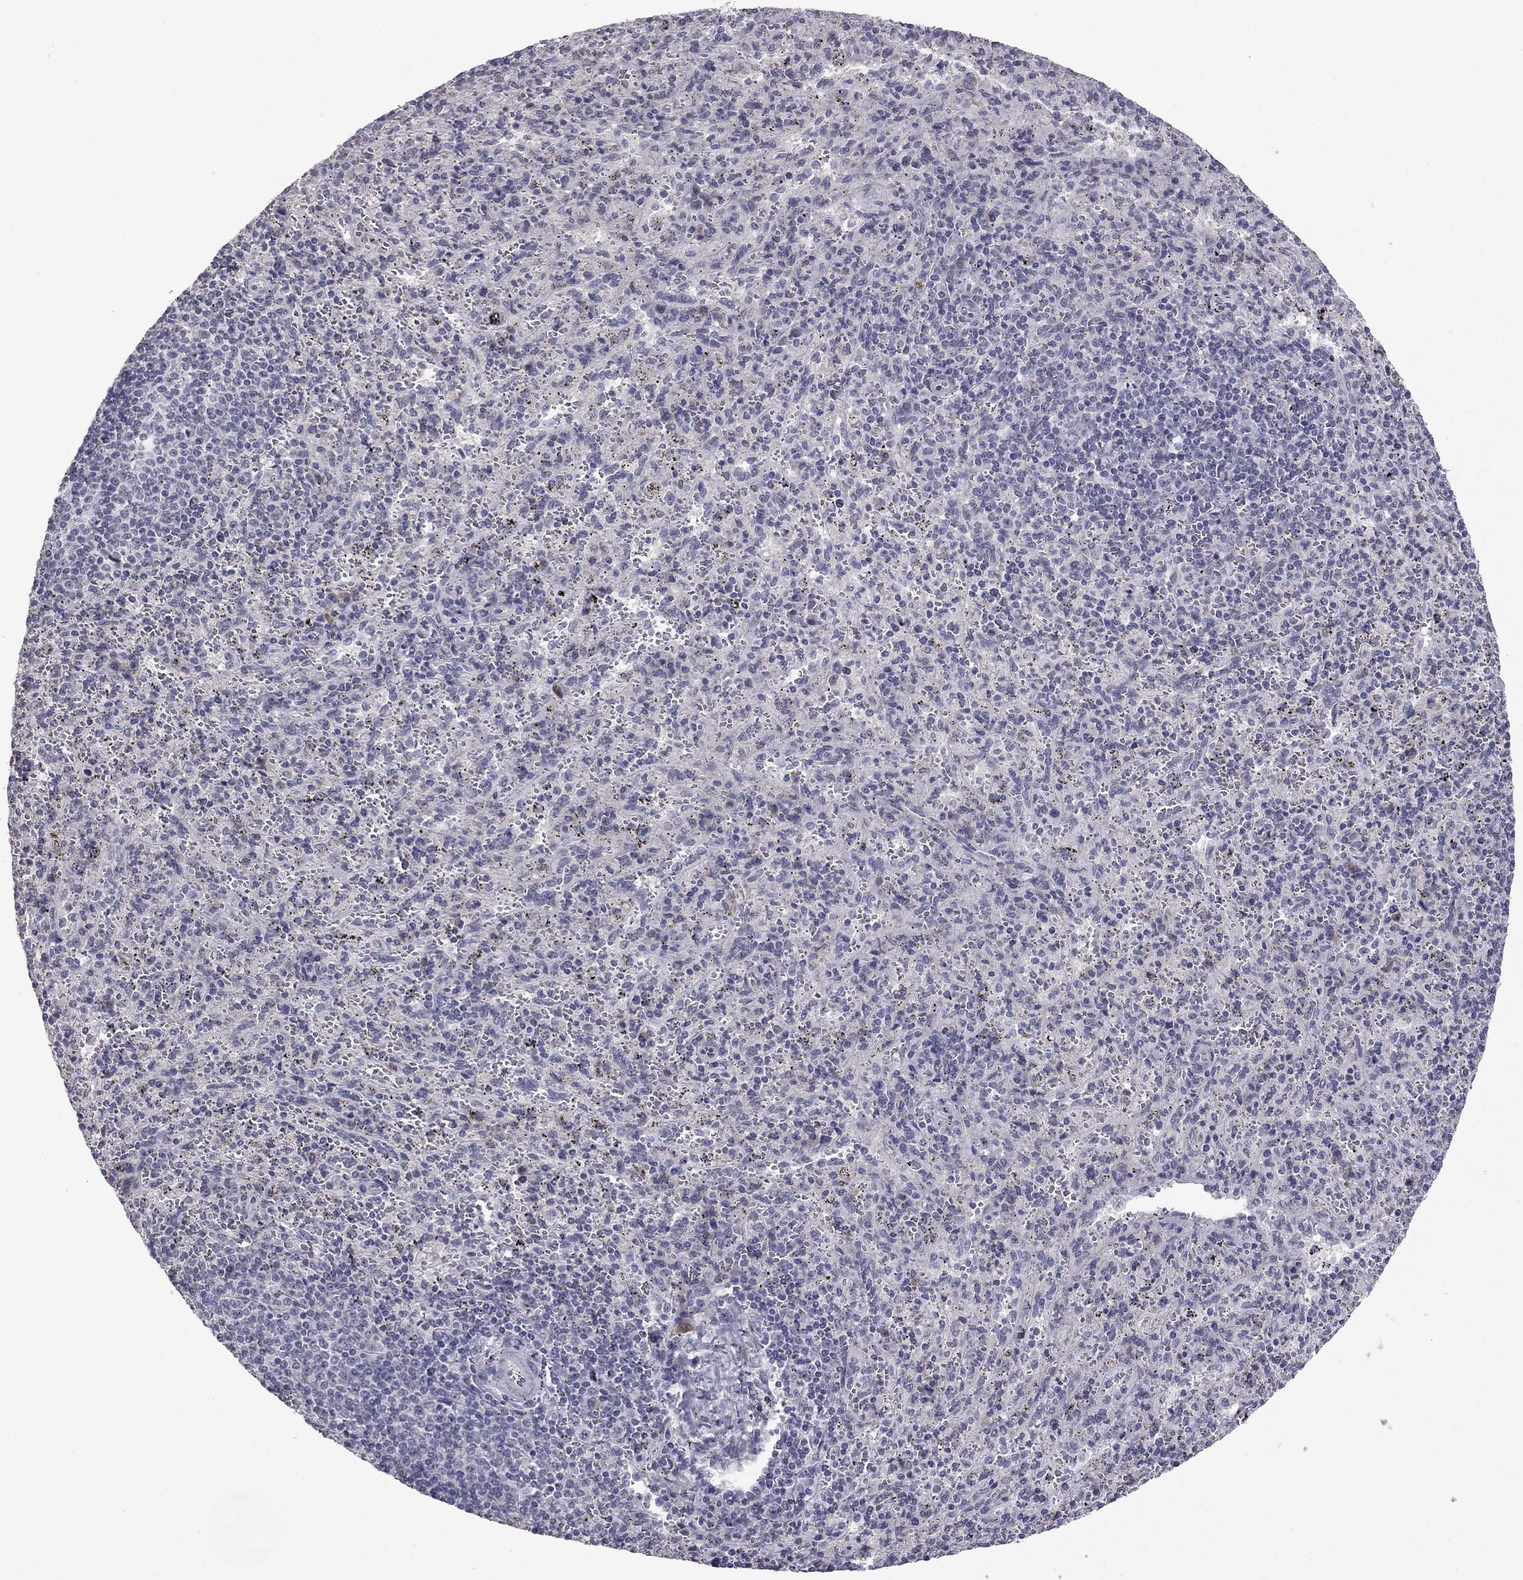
{"staining": {"intensity": "negative", "quantity": "none", "location": "none"}, "tissue": "spleen", "cell_type": "Cells in red pulp", "image_type": "normal", "snomed": [{"axis": "morphology", "description": "Normal tissue, NOS"}, {"axis": "topography", "description": "Spleen"}], "caption": "The IHC micrograph has no significant positivity in cells in red pulp of spleen.", "gene": "PRRT2", "patient": {"sex": "male", "age": 57}}